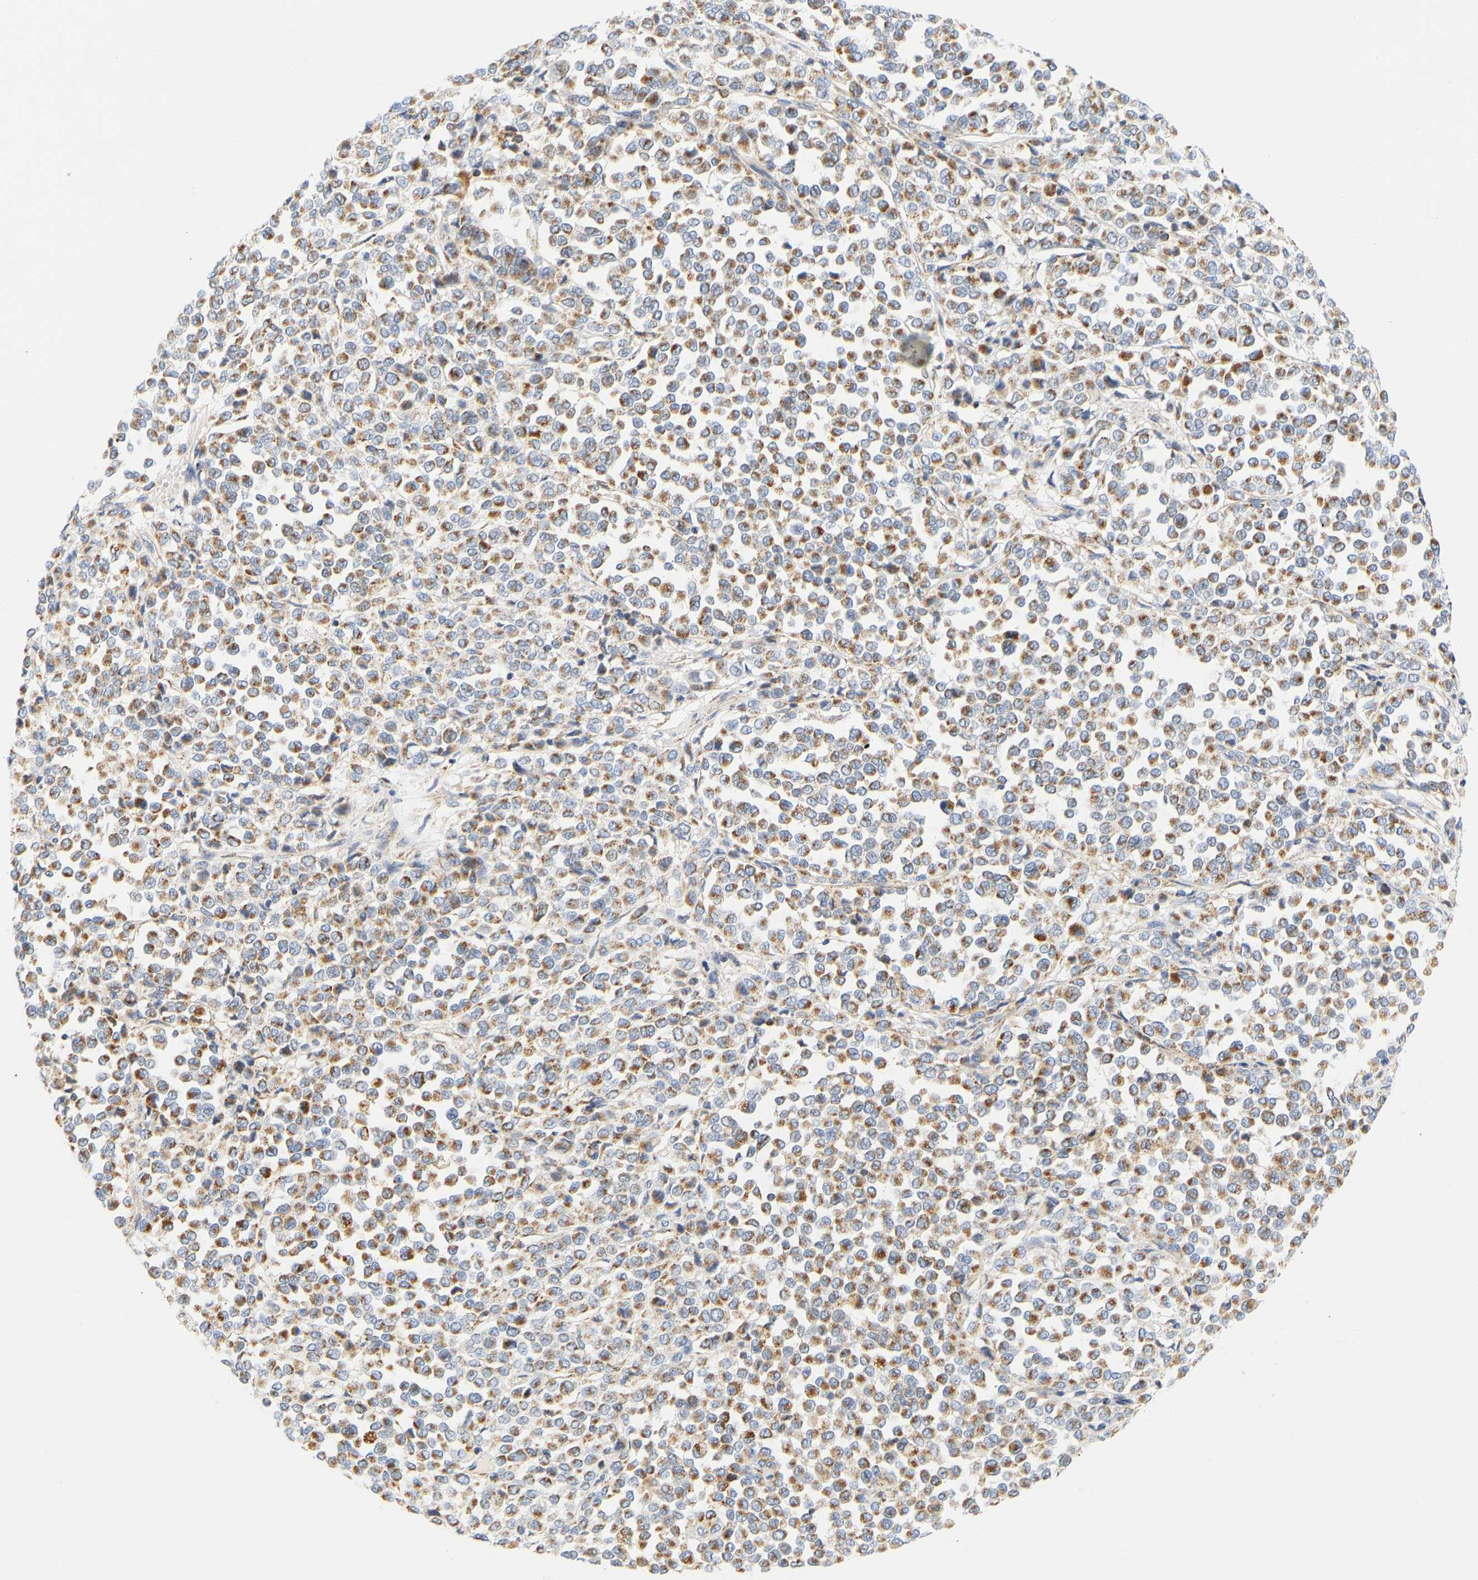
{"staining": {"intensity": "moderate", "quantity": ">75%", "location": "cytoplasmic/membranous"}, "tissue": "melanoma", "cell_type": "Tumor cells", "image_type": "cancer", "snomed": [{"axis": "morphology", "description": "Malignant melanoma, Metastatic site"}, {"axis": "topography", "description": "Pancreas"}], "caption": "Tumor cells demonstrate medium levels of moderate cytoplasmic/membranous positivity in approximately >75% of cells in human melanoma.", "gene": "GRPEL2", "patient": {"sex": "female", "age": 30}}